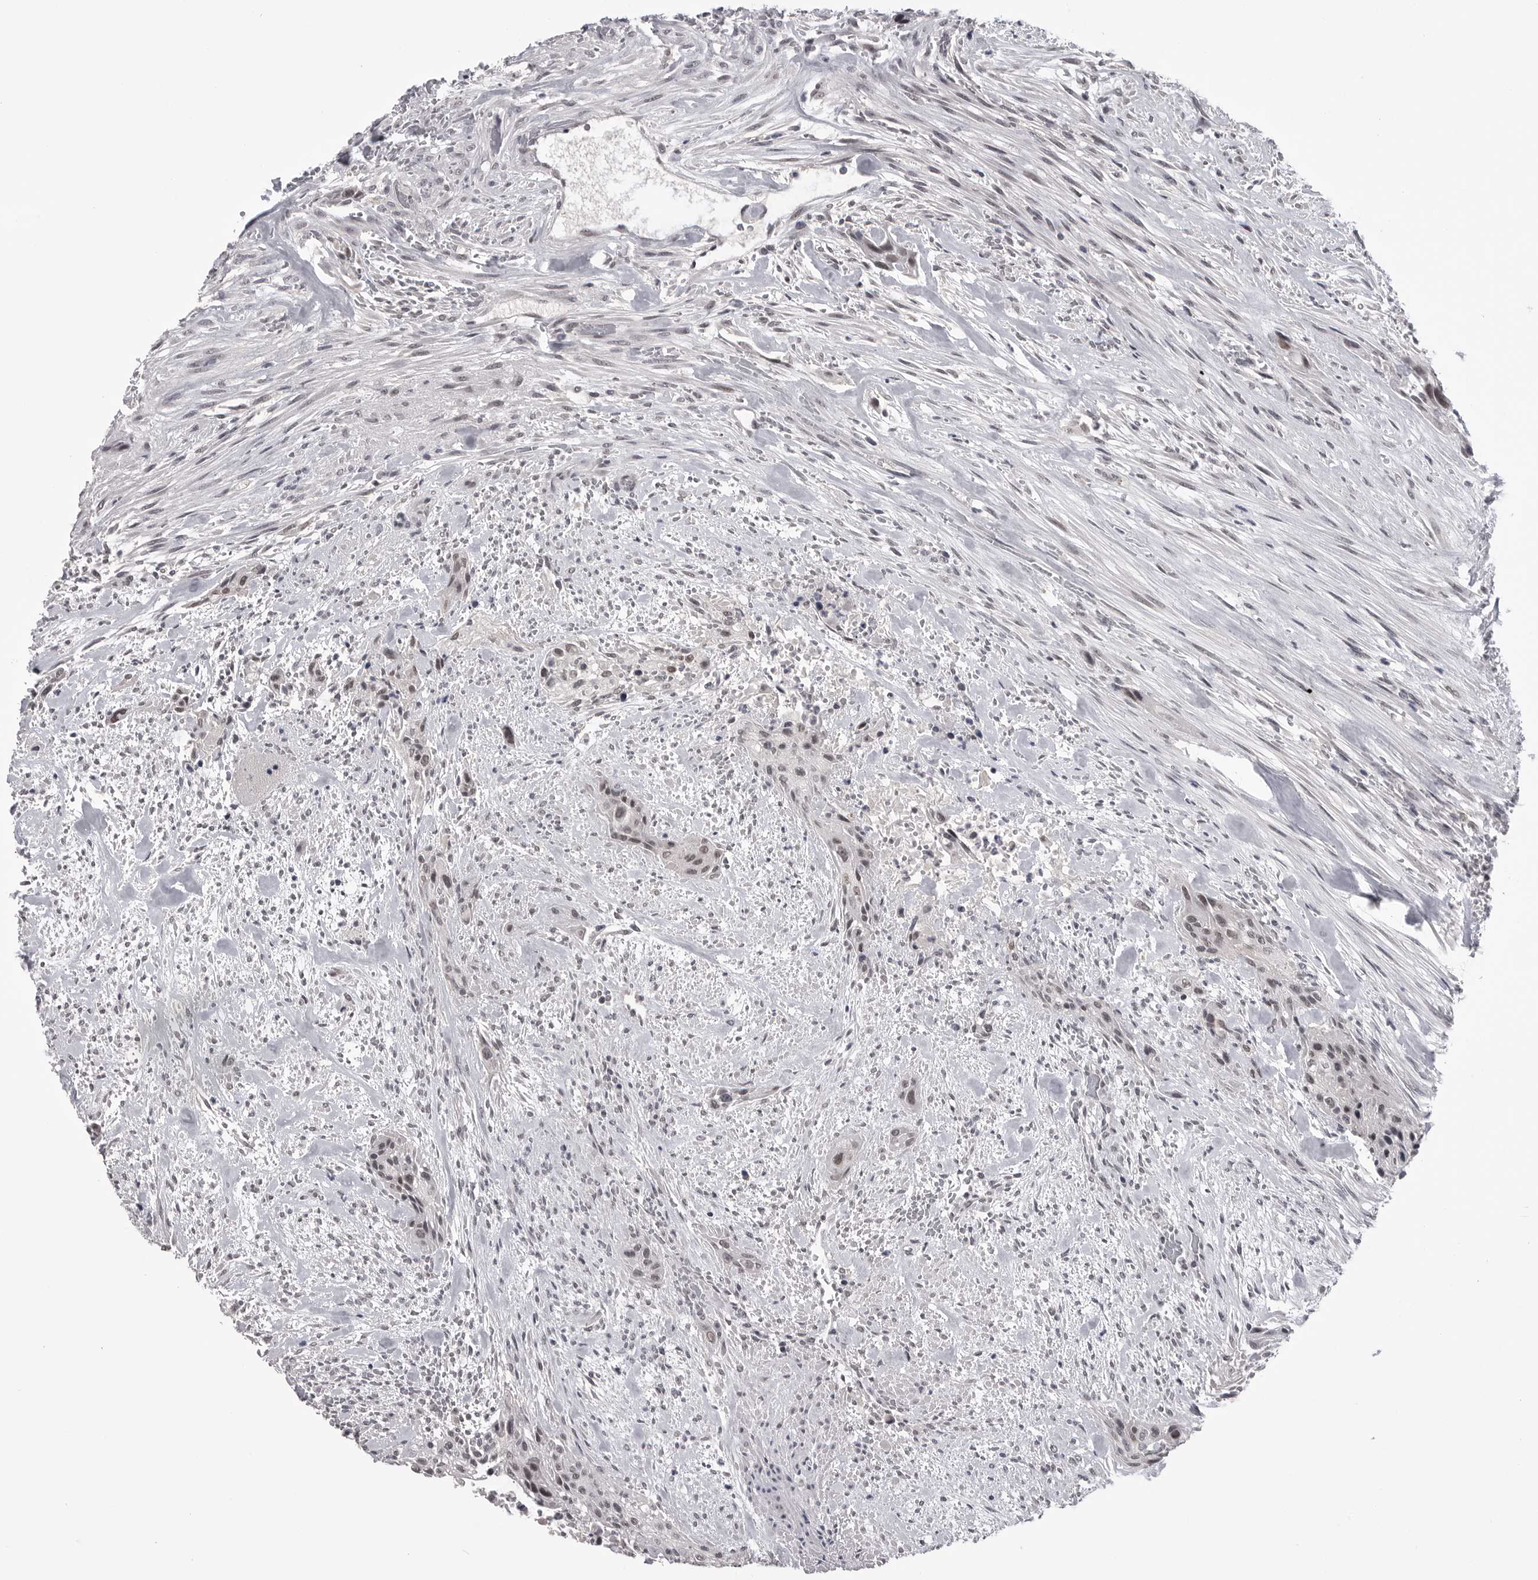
{"staining": {"intensity": "weak", "quantity": ">75%", "location": "nuclear"}, "tissue": "urothelial cancer", "cell_type": "Tumor cells", "image_type": "cancer", "snomed": [{"axis": "morphology", "description": "Urothelial carcinoma, High grade"}, {"axis": "topography", "description": "Urinary bladder"}], "caption": "Protein expression analysis of urothelial cancer demonstrates weak nuclear positivity in approximately >75% of tumor cells.", "gene": "DLG2", "patient": {"sex": "male", "age": 35}}